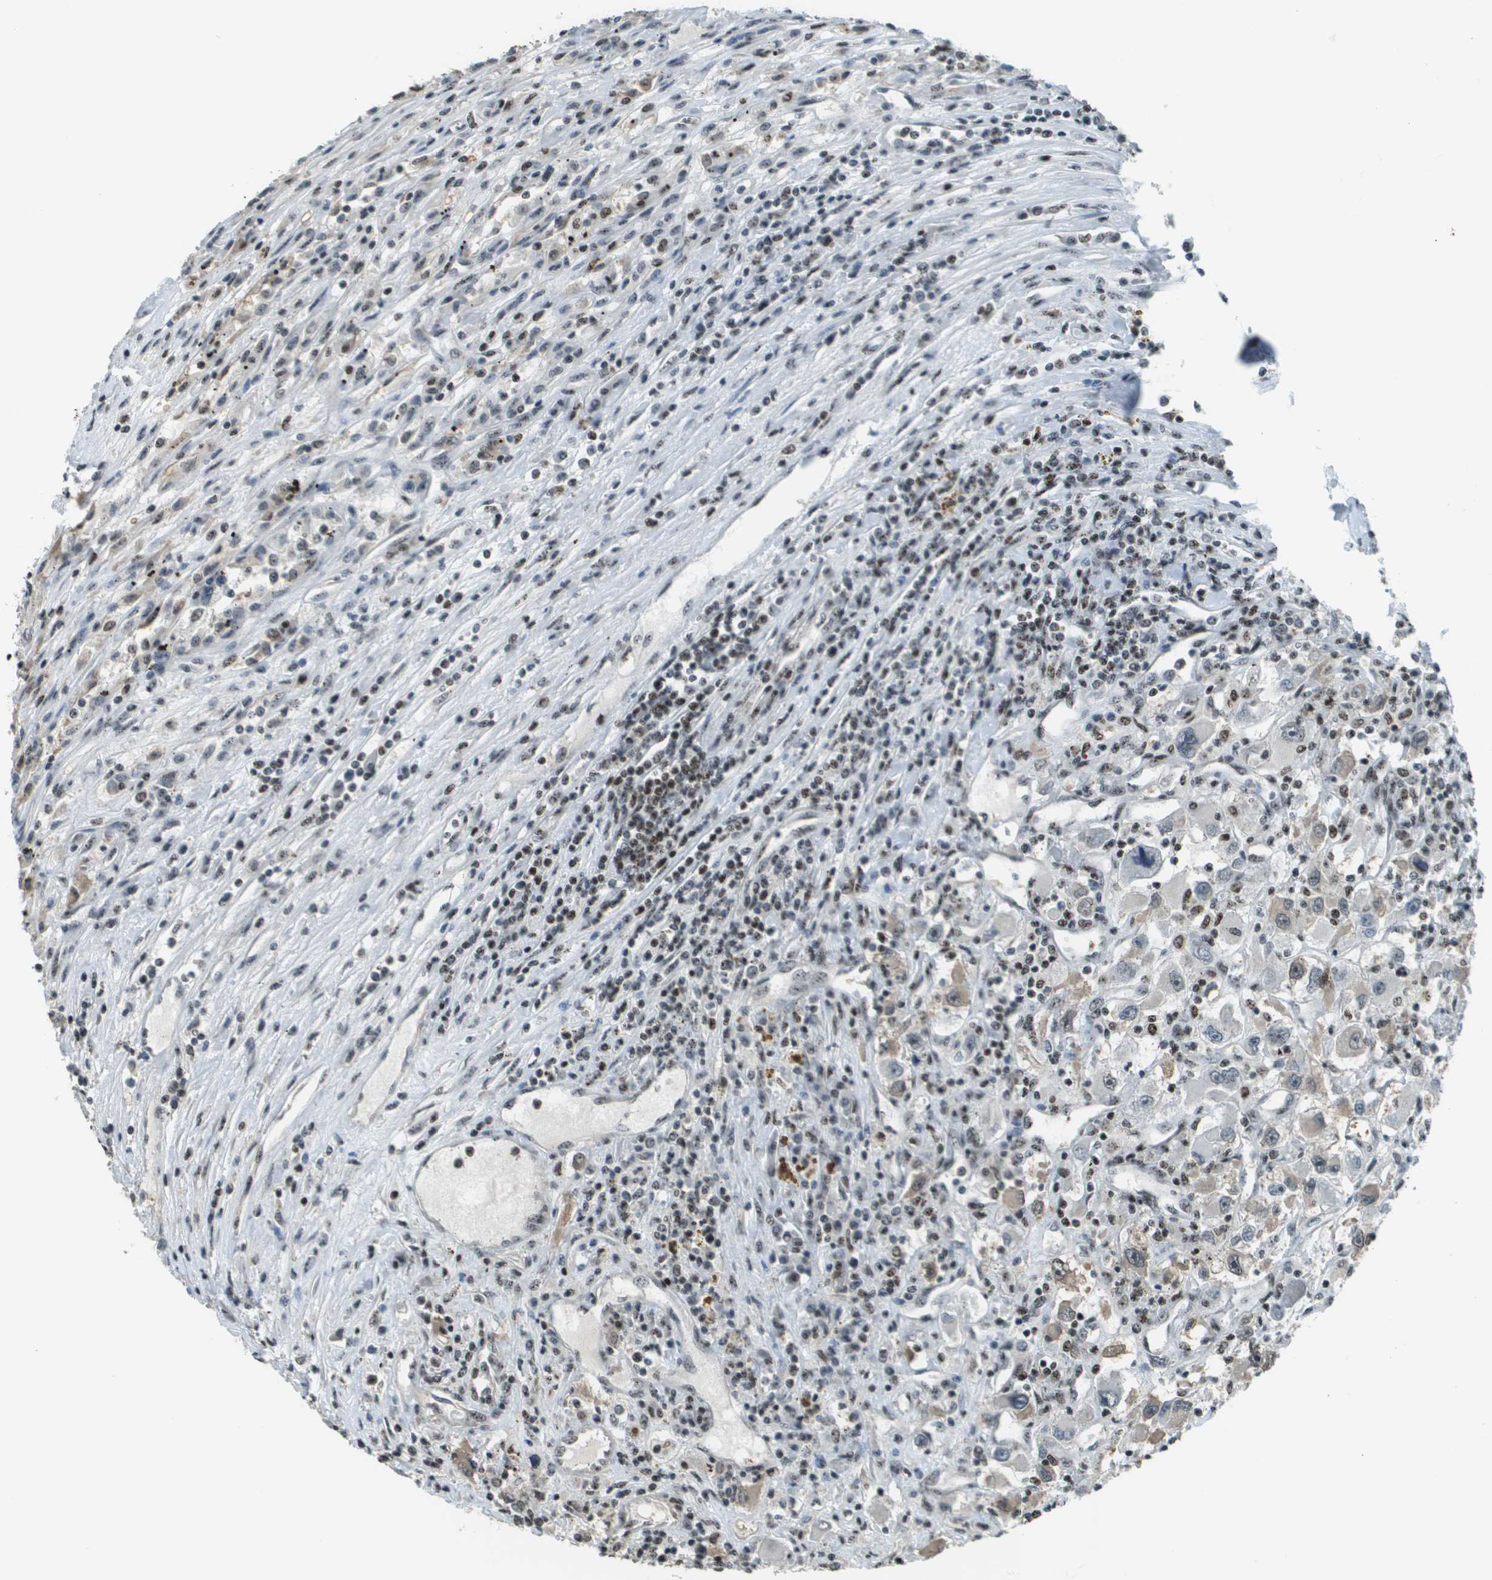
{"staining": {"intensity": "weak", "quantity": "<25%", "location": "cytoplasmic/membranous,nuclear"}, "tissue": "renal cancer", "cell_type": "Tumor cells", "image_type": "cancer", "snomed": [{"axis": "morphology", "description": "Adenocarcinoma, NOS"}, {"axis": "topography", "description": "Kidney"}], "caption": "DAB (3,3'-diaminobenzidine) immunohistochemical staining of human renal cancer (adenocarcinoma) displays no significant positivity in tumor cells.", "gene": "SP100", "patient": {"sex": "female", "age": 52}}